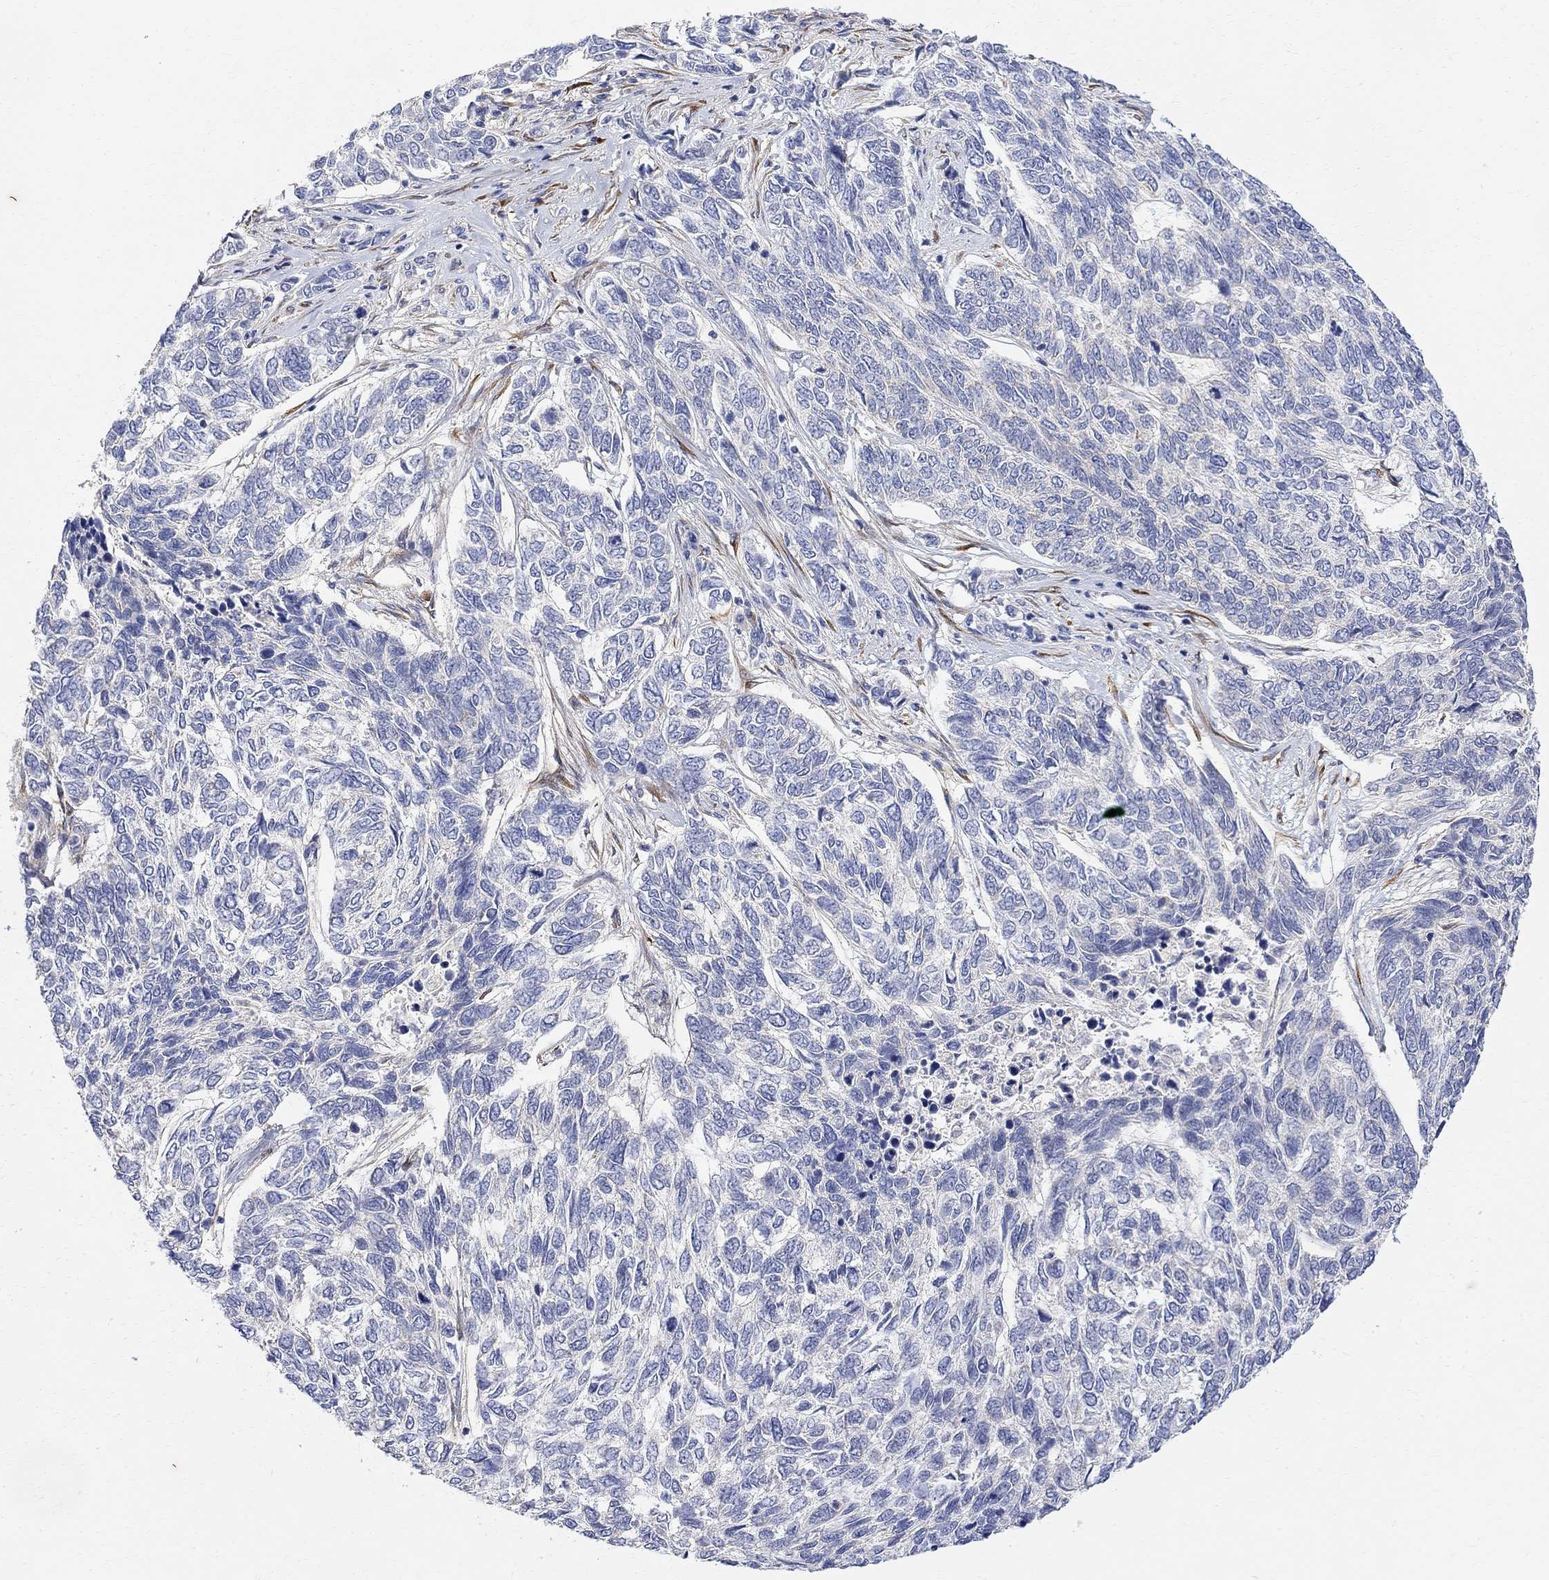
{"staining": {"intensity": "negative", "quantity": "none", "location": "none"}, "tissue": "skin cancer", "cell_type": "Tumor cells", "image_type": "cancer", "snomed": [{"axis": "morphology", "description": "Basal cell carcinoma"}, {"axis": "topography", "description": "Skin"}], "caption": "Skin cancer stained for a protein using IHC shows no positivity tumor cells.", "gene": "FNDC5", "patient": {"sex": "female", "age": 65}}